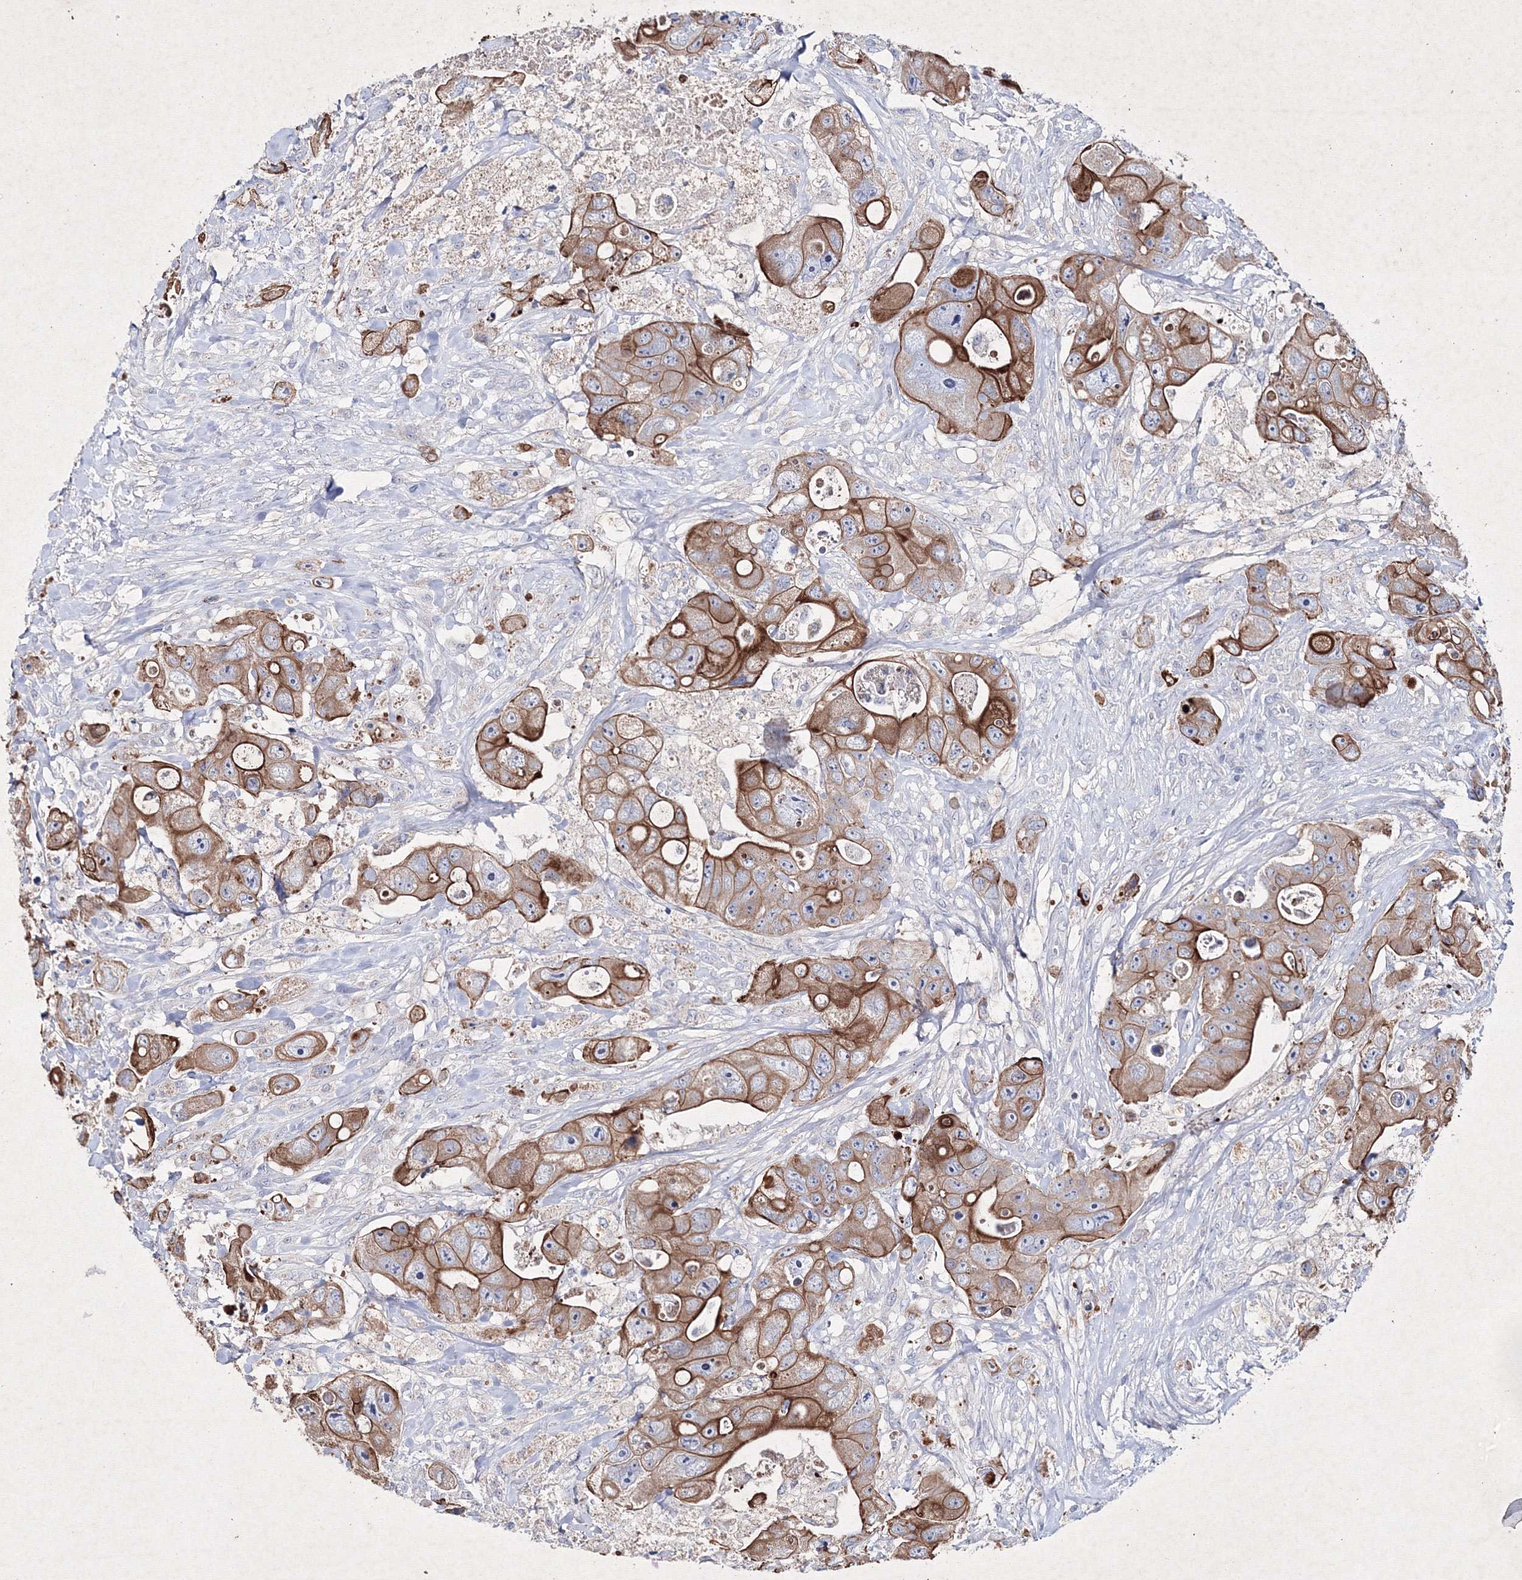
{"staining": {"intensity": "strong", "quantity": ">75%", "location": "cytoplasmic/membranous"}, "tissue": "colorectal cancer", "cell_type": "Tumor cells", "image_type": "cancer", "snomed": [{"axis": "morphology", "description": "Adenocarcinoma, NOS"}, {"axis": "topography", "description": "Colon"}], "caption": "DAB immunohistochemical staining of human colorectal adenocarcinoma demonstrates strong cytoplasmic/membranous protein positivity in about >75% of tumor cells.", "gene": "SMIM29", "patient": {"sex": "female", "age": 46}}